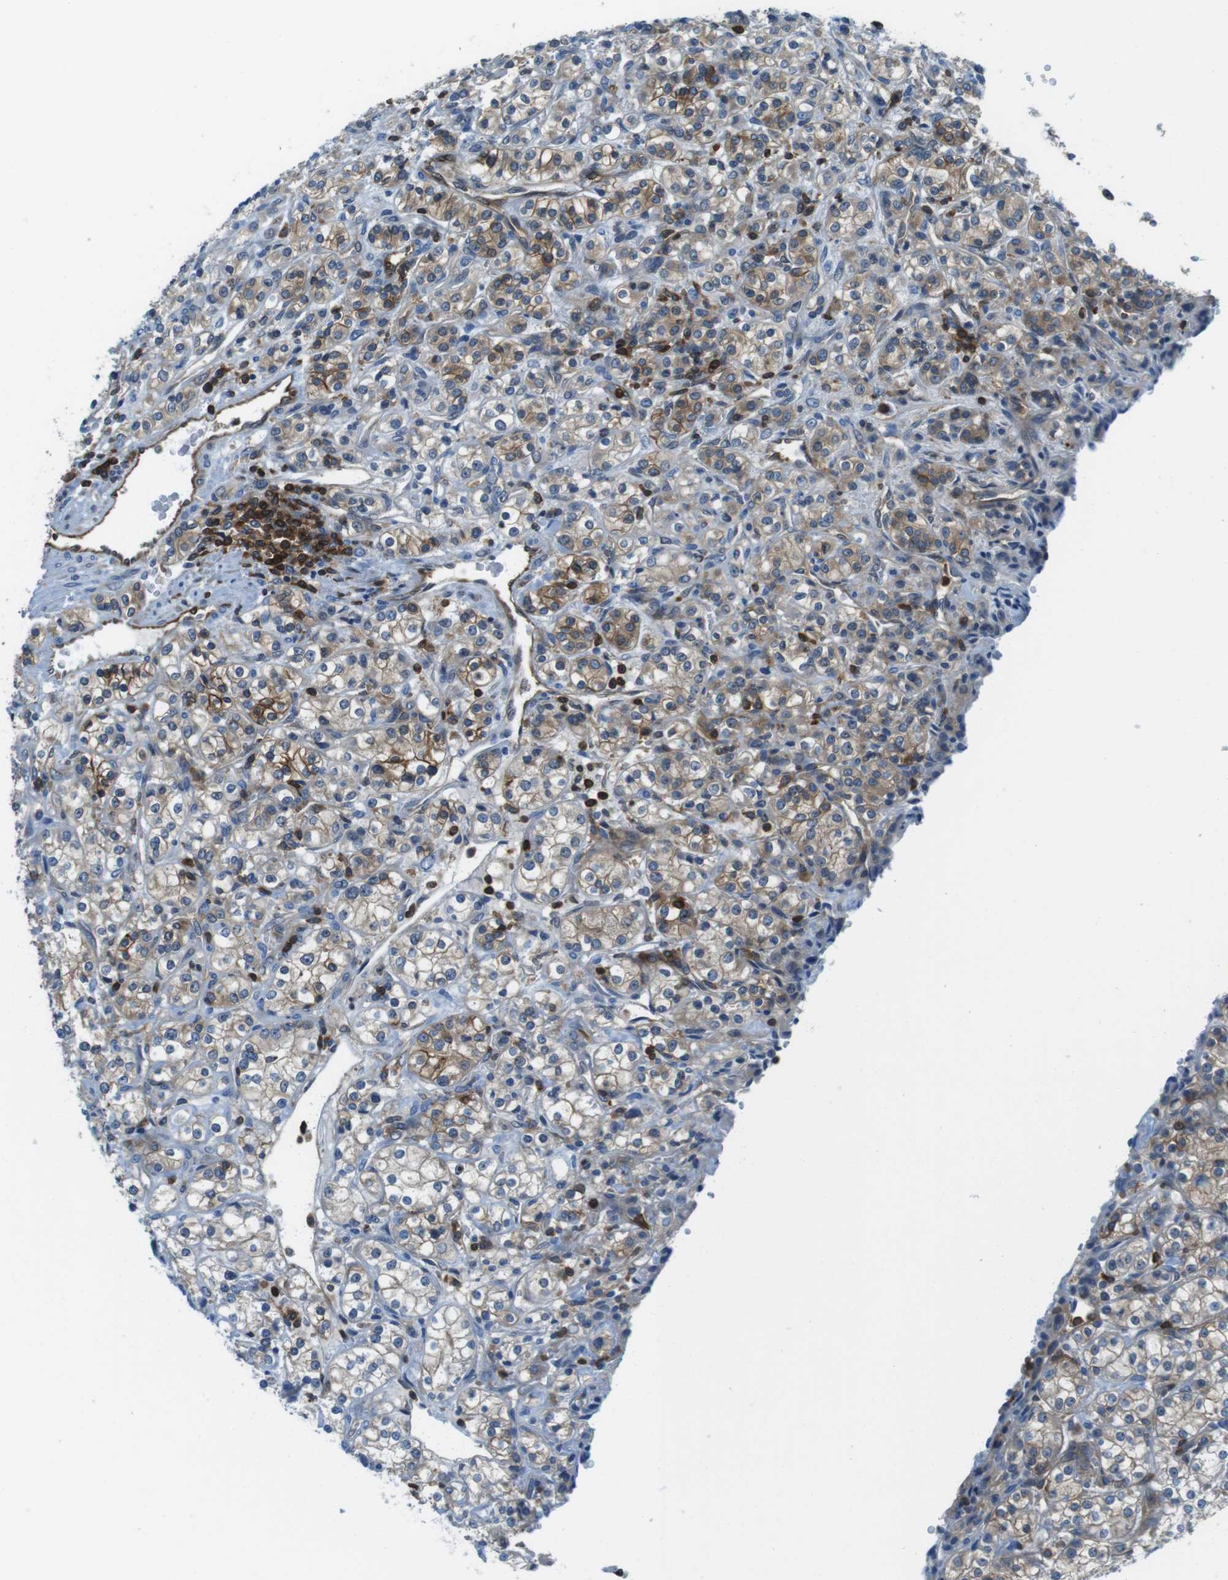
{"staining": {"intensity": "weak", "quantity": ">75%", "location": "cytoplasmic/membranous"}, "tissue": "renal cancer", "cell_type": "Tumor cells", "image_type": "cancer", "snomed": [{"axis": "morphology", "description": "Adenocarcinoma, NOS"}, {"axis": "topography", "description": "Kidney"}], "caption": "A brown stain highlights weak cytoplasmic/membranous staining of a protein in renal adenocarcinoma tumor cells.", "gene": "TES", "patient": {"sex": "male", "age": 77}}